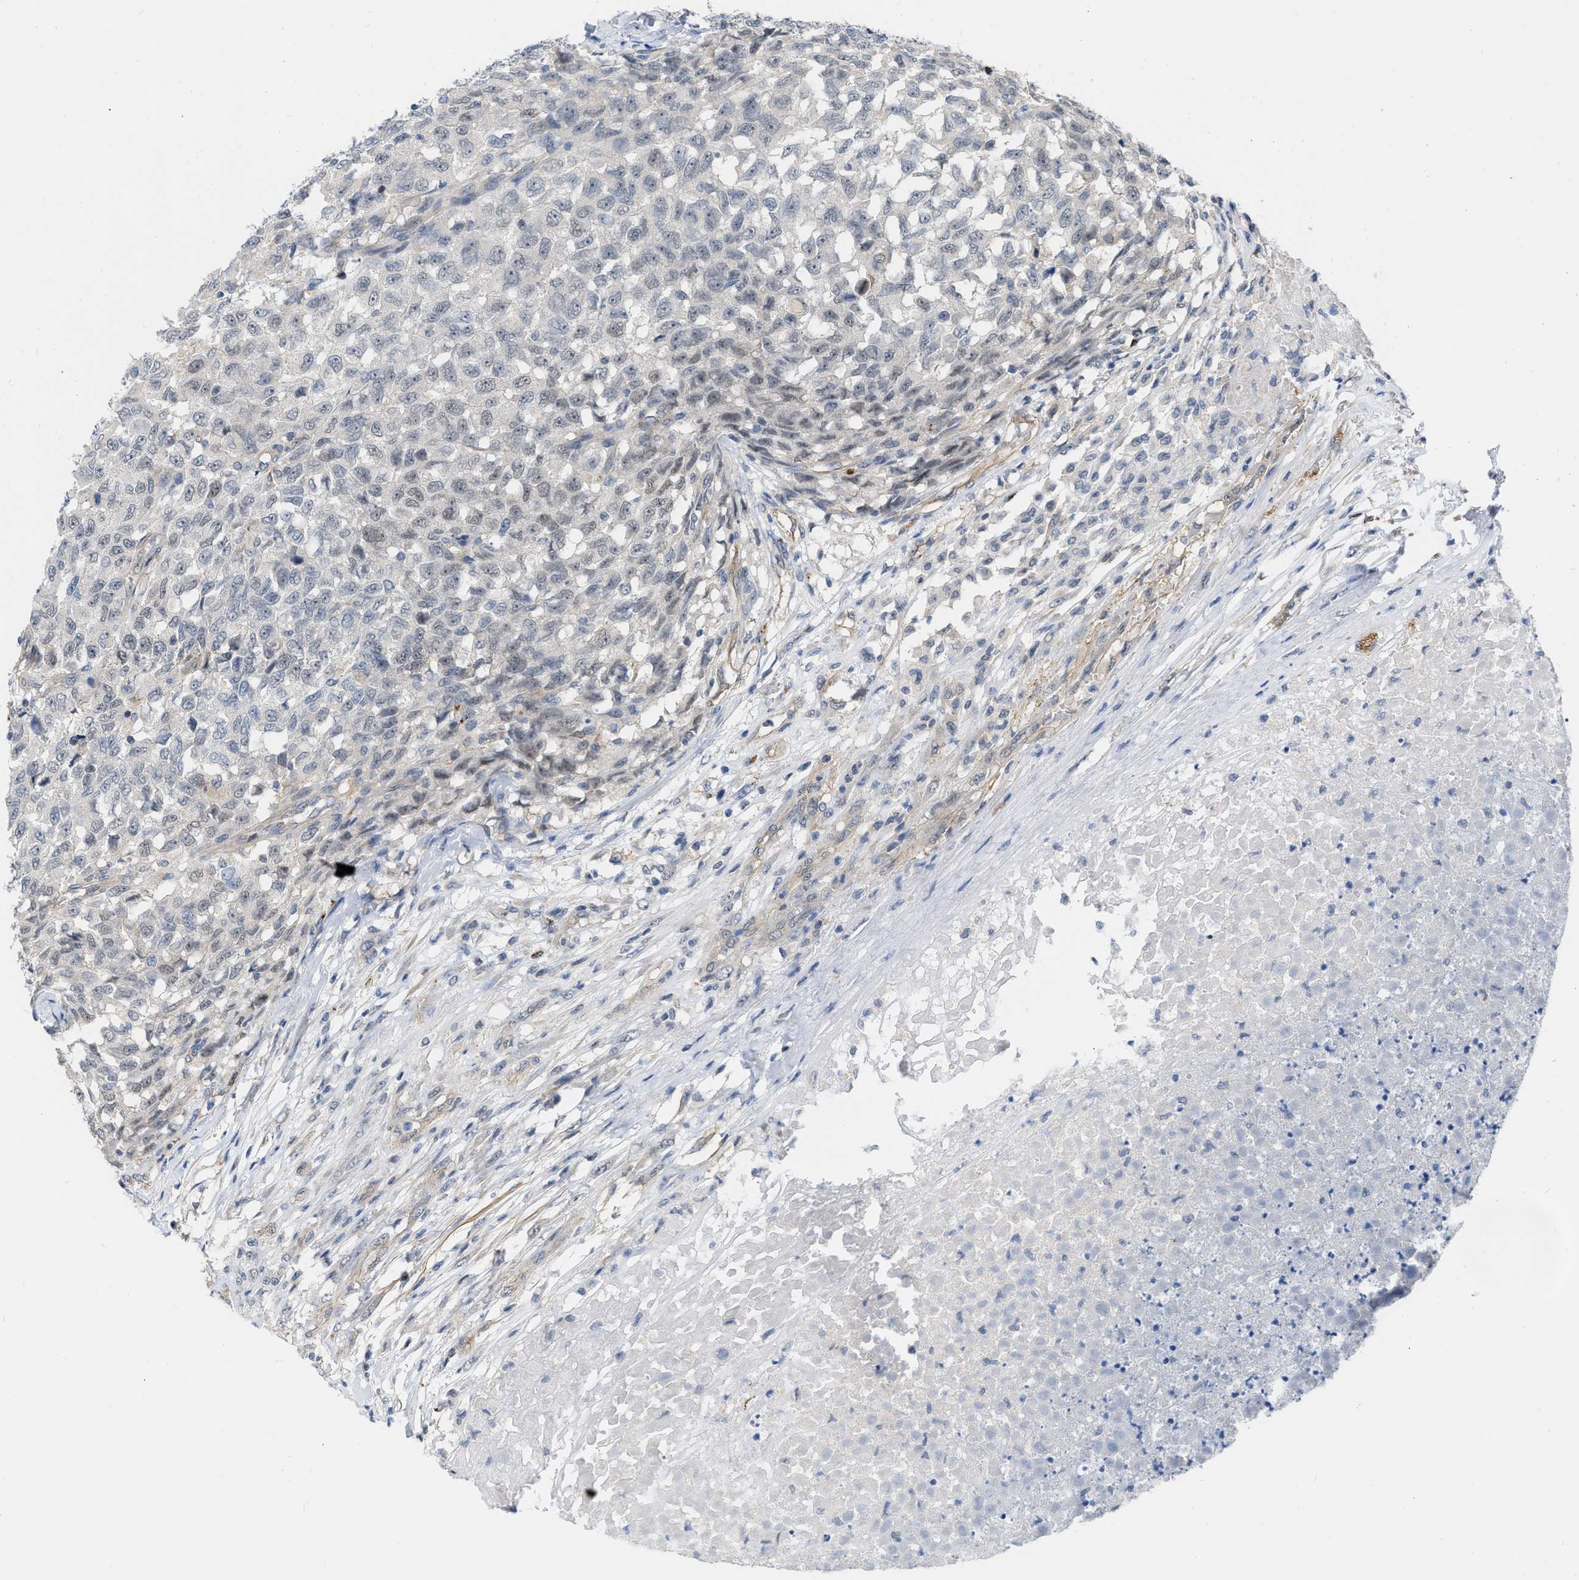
{"staining": {"intensity": "negative", "quantity": "none", "location": "none"}, "tissue": "testis cancer", "cell_type": "Tumor cells", "image_type": "cancer", "snomed": [{"axis": "morphology", "description": "Seminoma, NOS"}, {"axis": "topography", "description": "Testis"}], "caption": "Testis cancer was stained to show a protein in brown. There is no significant expression in tumor cells.", "gene": "NAPEPLD", "patient": {"sex": "male", "age": 59}}